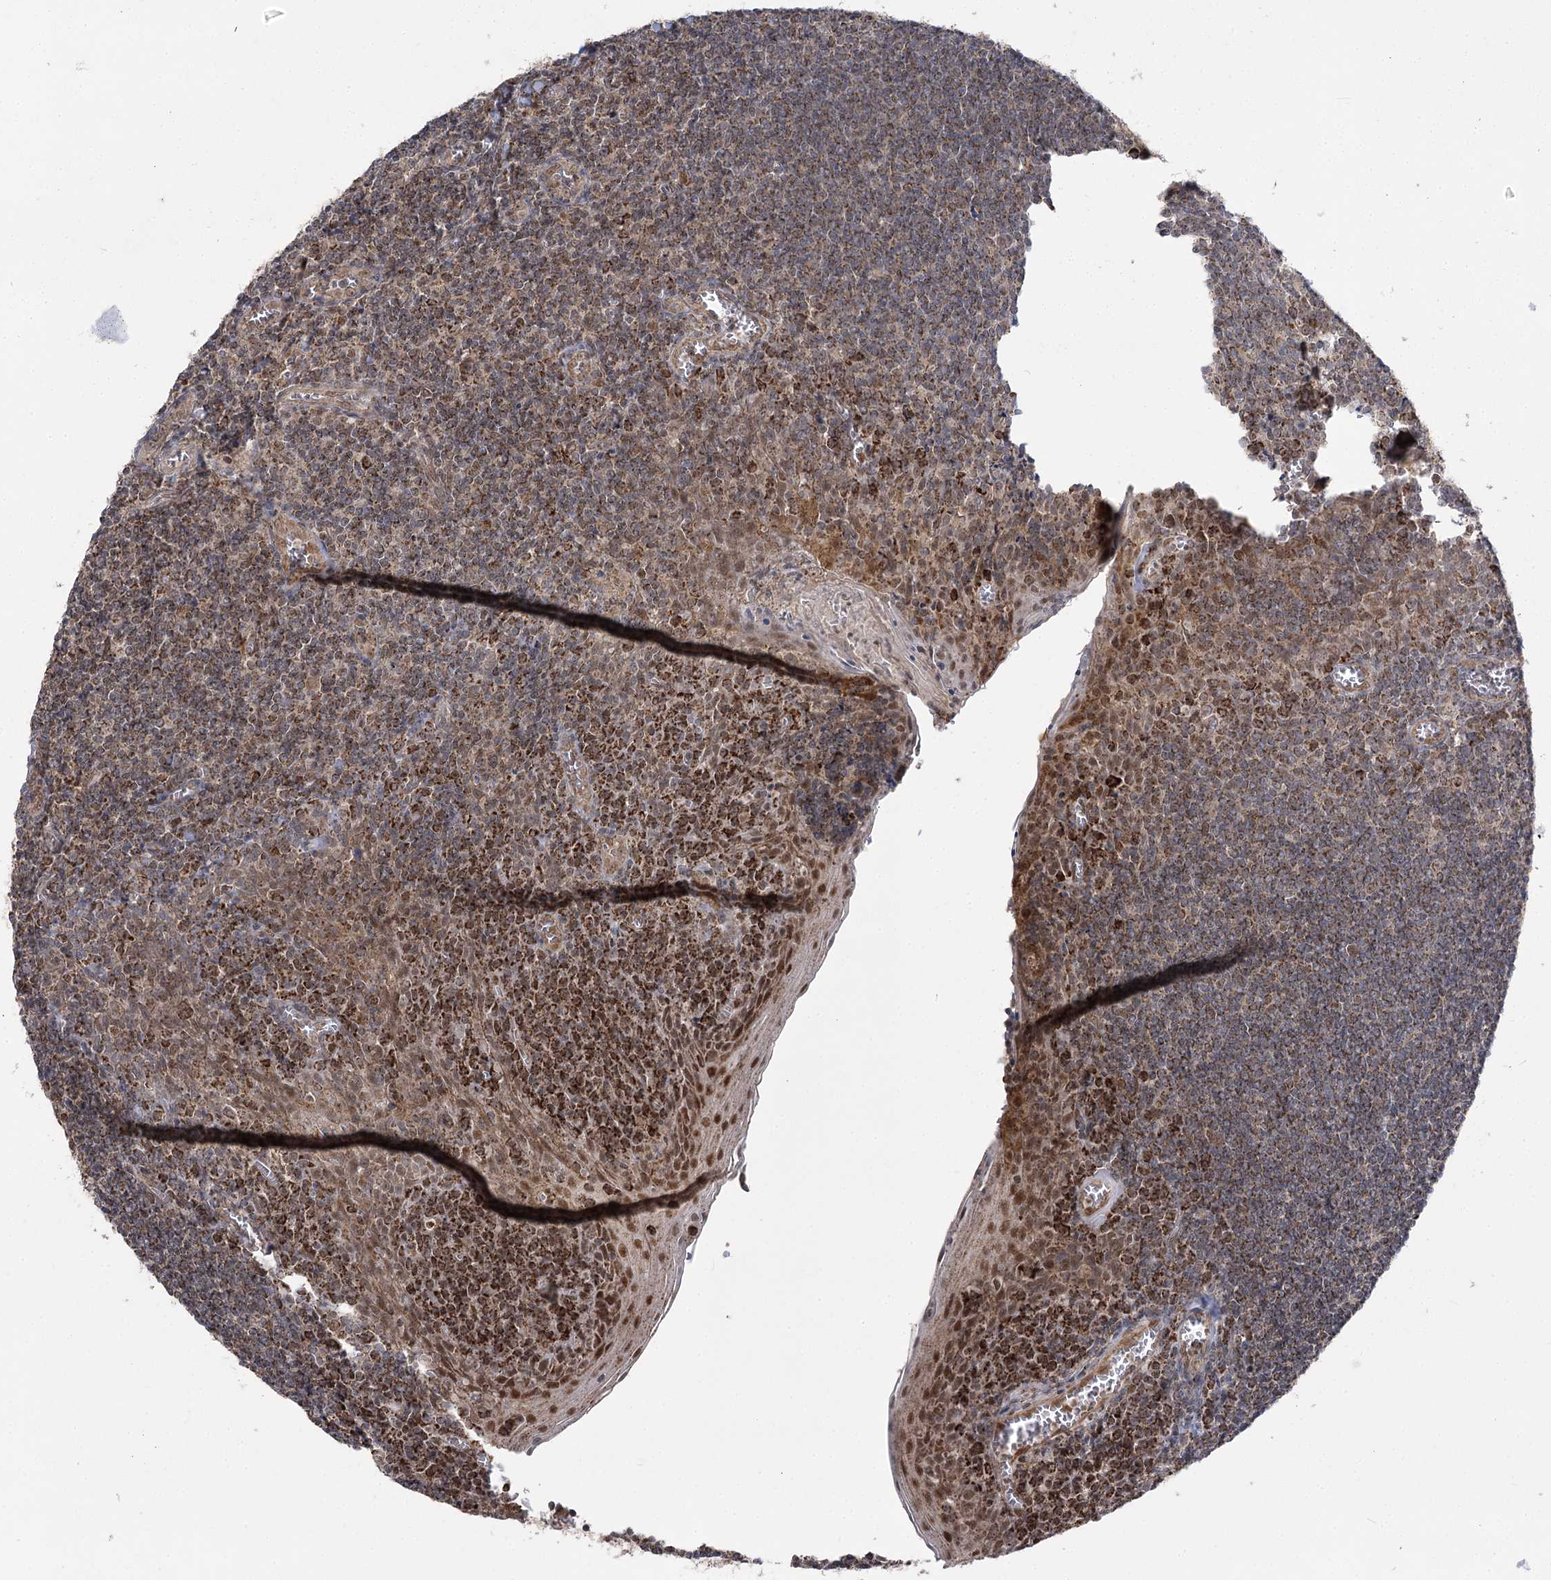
{"staining": {"intensity": "strong", "quantity": "25%-75%", "location": "cytoplasmic/membranous"}, "tissue": "tonsil", "cell_type": "Germinal center cells", "image_type": "normal", "snomed": [{"axis": "morphology", "description": "Normal tissue, NOS"}, {"axis": "topography", "description": "Tonsil"}], "caption": "Immunohistochemistry staining of unremarkable tonsil, which displays high levels of strong cytoplasmic/membranous expression in about 25%-75% of germinal center cells indicating strong cytoplasmic/membranous protein staining. The staining was performed using DAB (3,3'-diaminobenzidine) (brown) for protein detection and nuclei were counterstained in hematoxylin (blue).", "gene": "SLC4A1AP", "patient": {"sex": "male", "age": 27}}